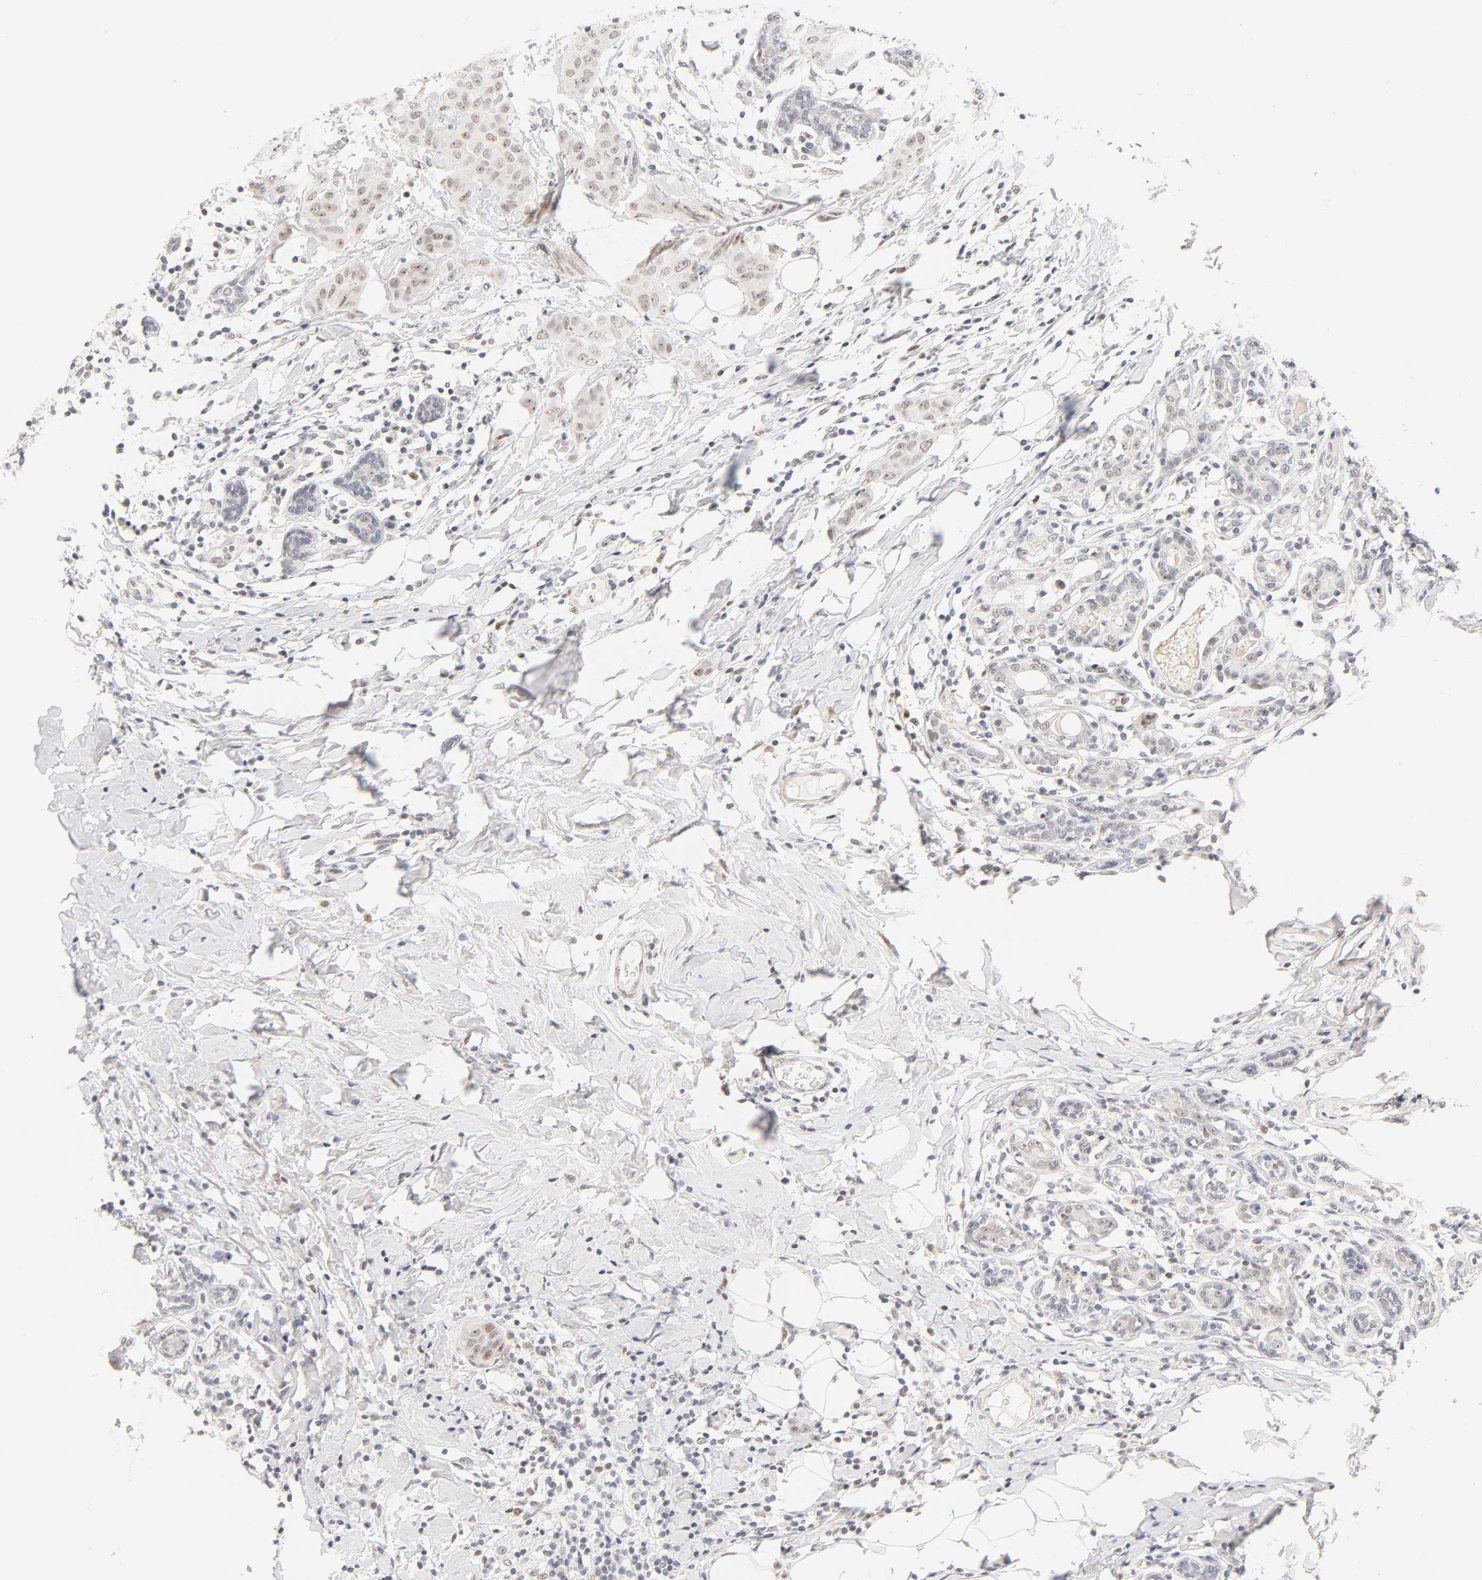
{"staining": {"intensity": "weak", "quantity": "25%-75%", "location": "nuclear"}, "tissue": "breast cancer", "cell_type": "Tumor cells", "image_type": "cancer", "snomed": [{"axis": "morphology", "description": "Duct carcinoma"}, {"axis": "topography", "description": "Breast"}], "caption": "A low amount of weak nuclear staining is present in about 25%-75% of tumor cells in breast cancer (intraductal carcinoma) tissue.", "gene": "MNAT1", "patient": {"sex": "female", "age": 40}}